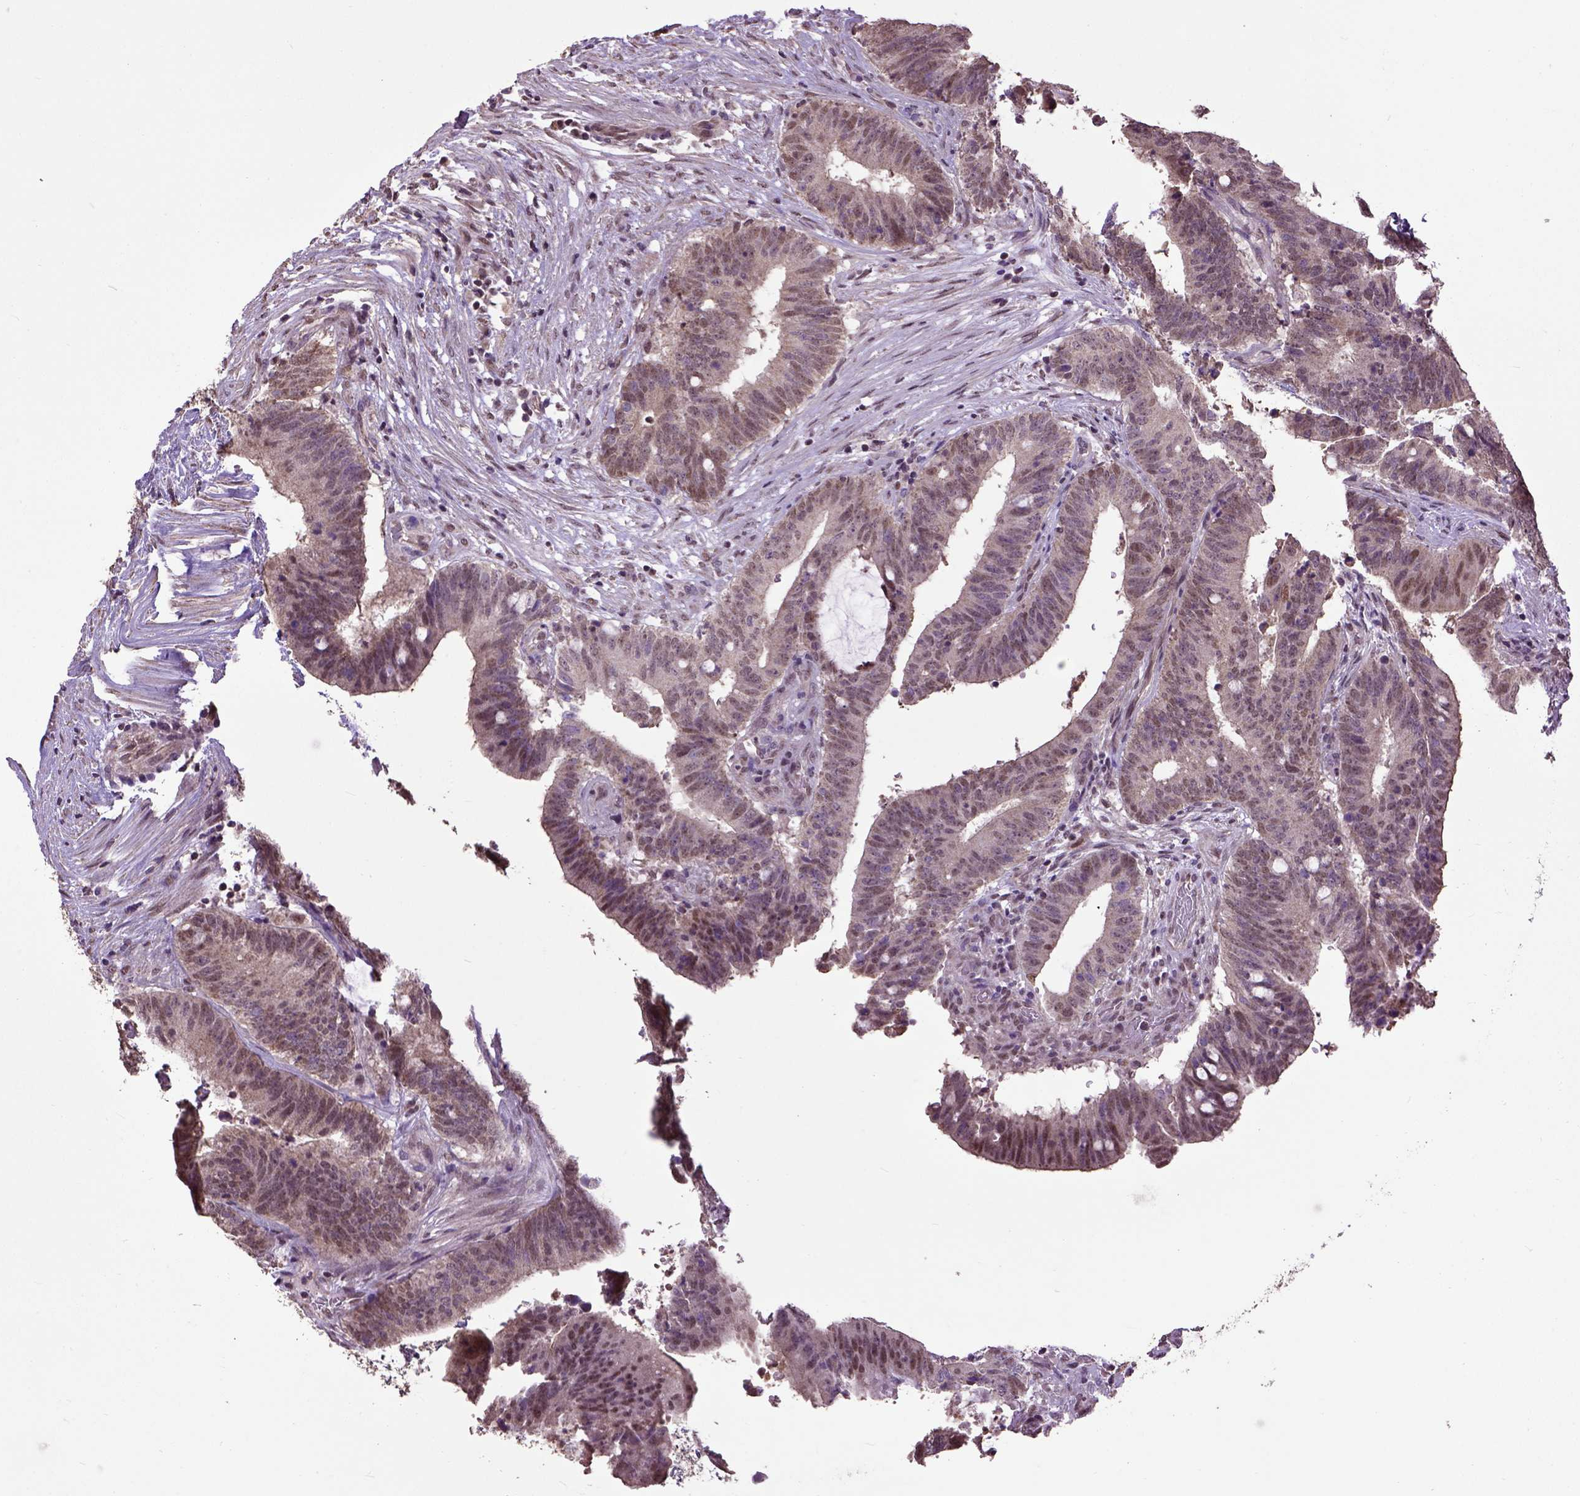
{"staining": {"intensity": "moderate", "quantity": "25%-75%", "location": "nuclear"}, "tissue": "colorectal cancer", "cell_type": "Tumor cells", "image_type": "cancer", "snomed": [{"axis": "morphology", "description": "Adenocarcinoma, NOS"}, {"axis": "topography", "description": "Colon"}], "caption": "Protein staining exhibits moderate nuclear positivity in approximately 25%-75% of tumor cells in adenocarcinoma (colorectal).", "gene": "UBA3", "patient": {"sex": "female", "age": 43}}